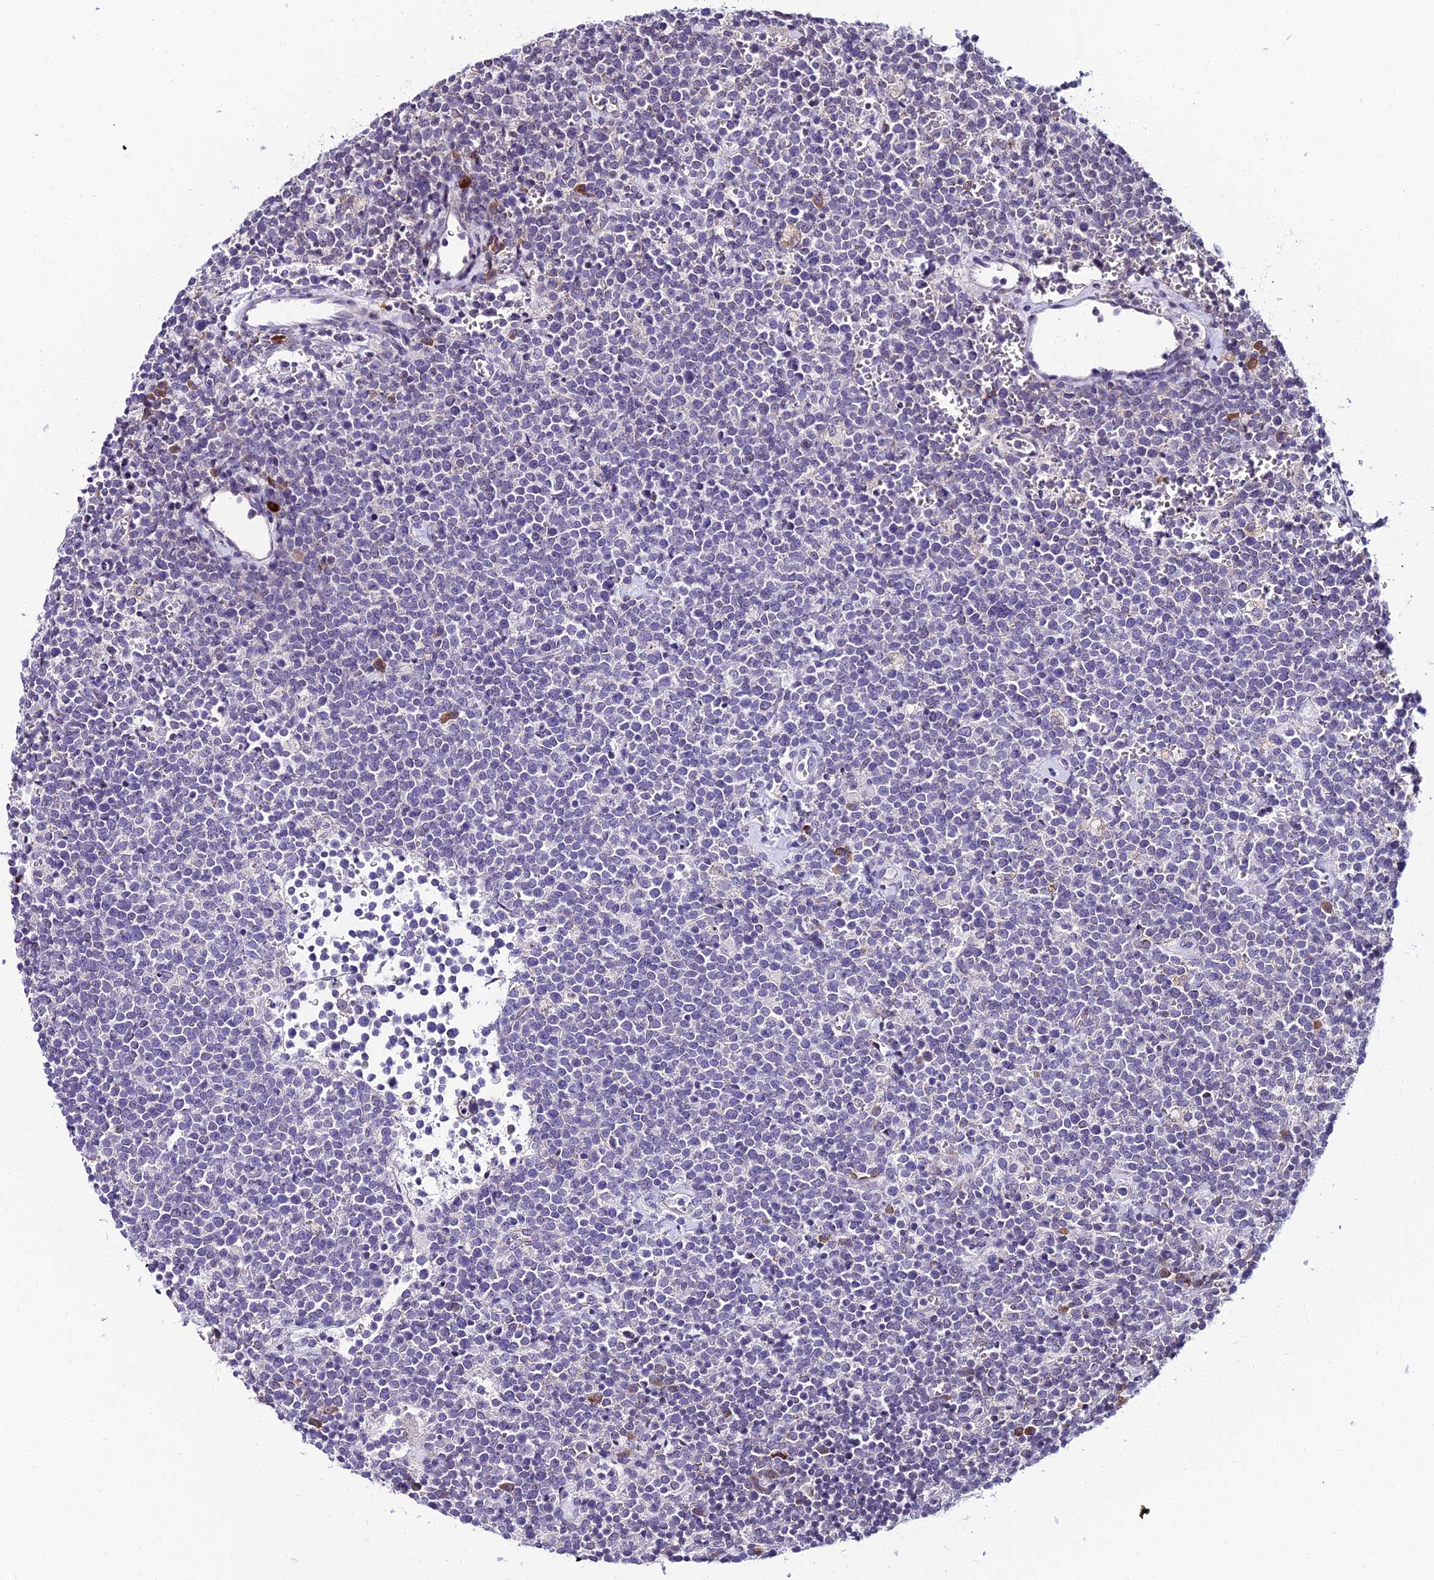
{"staining": {"intensity": "negative", "quantity": "none", "location": "none"}, "tissue": "lymphoma", "cell_type": "Tumor cells", "image_type": "cancer", "snomed": [{"axis": "morphology", "description": "Malignant lymphoma, non-Hodgkin's type, High grade"}, {"axis": "topography", "description": "Lymph node"}], "caption": "Immunohistochemistry (IHC) micrograph of high-grade malignant lymphoma, non-Hodgkin's type stained for a protein (brown), which reveals no staining in tumor cells.", "gene": "CDNF", "patient": {"sex": "male", "age": 61}}